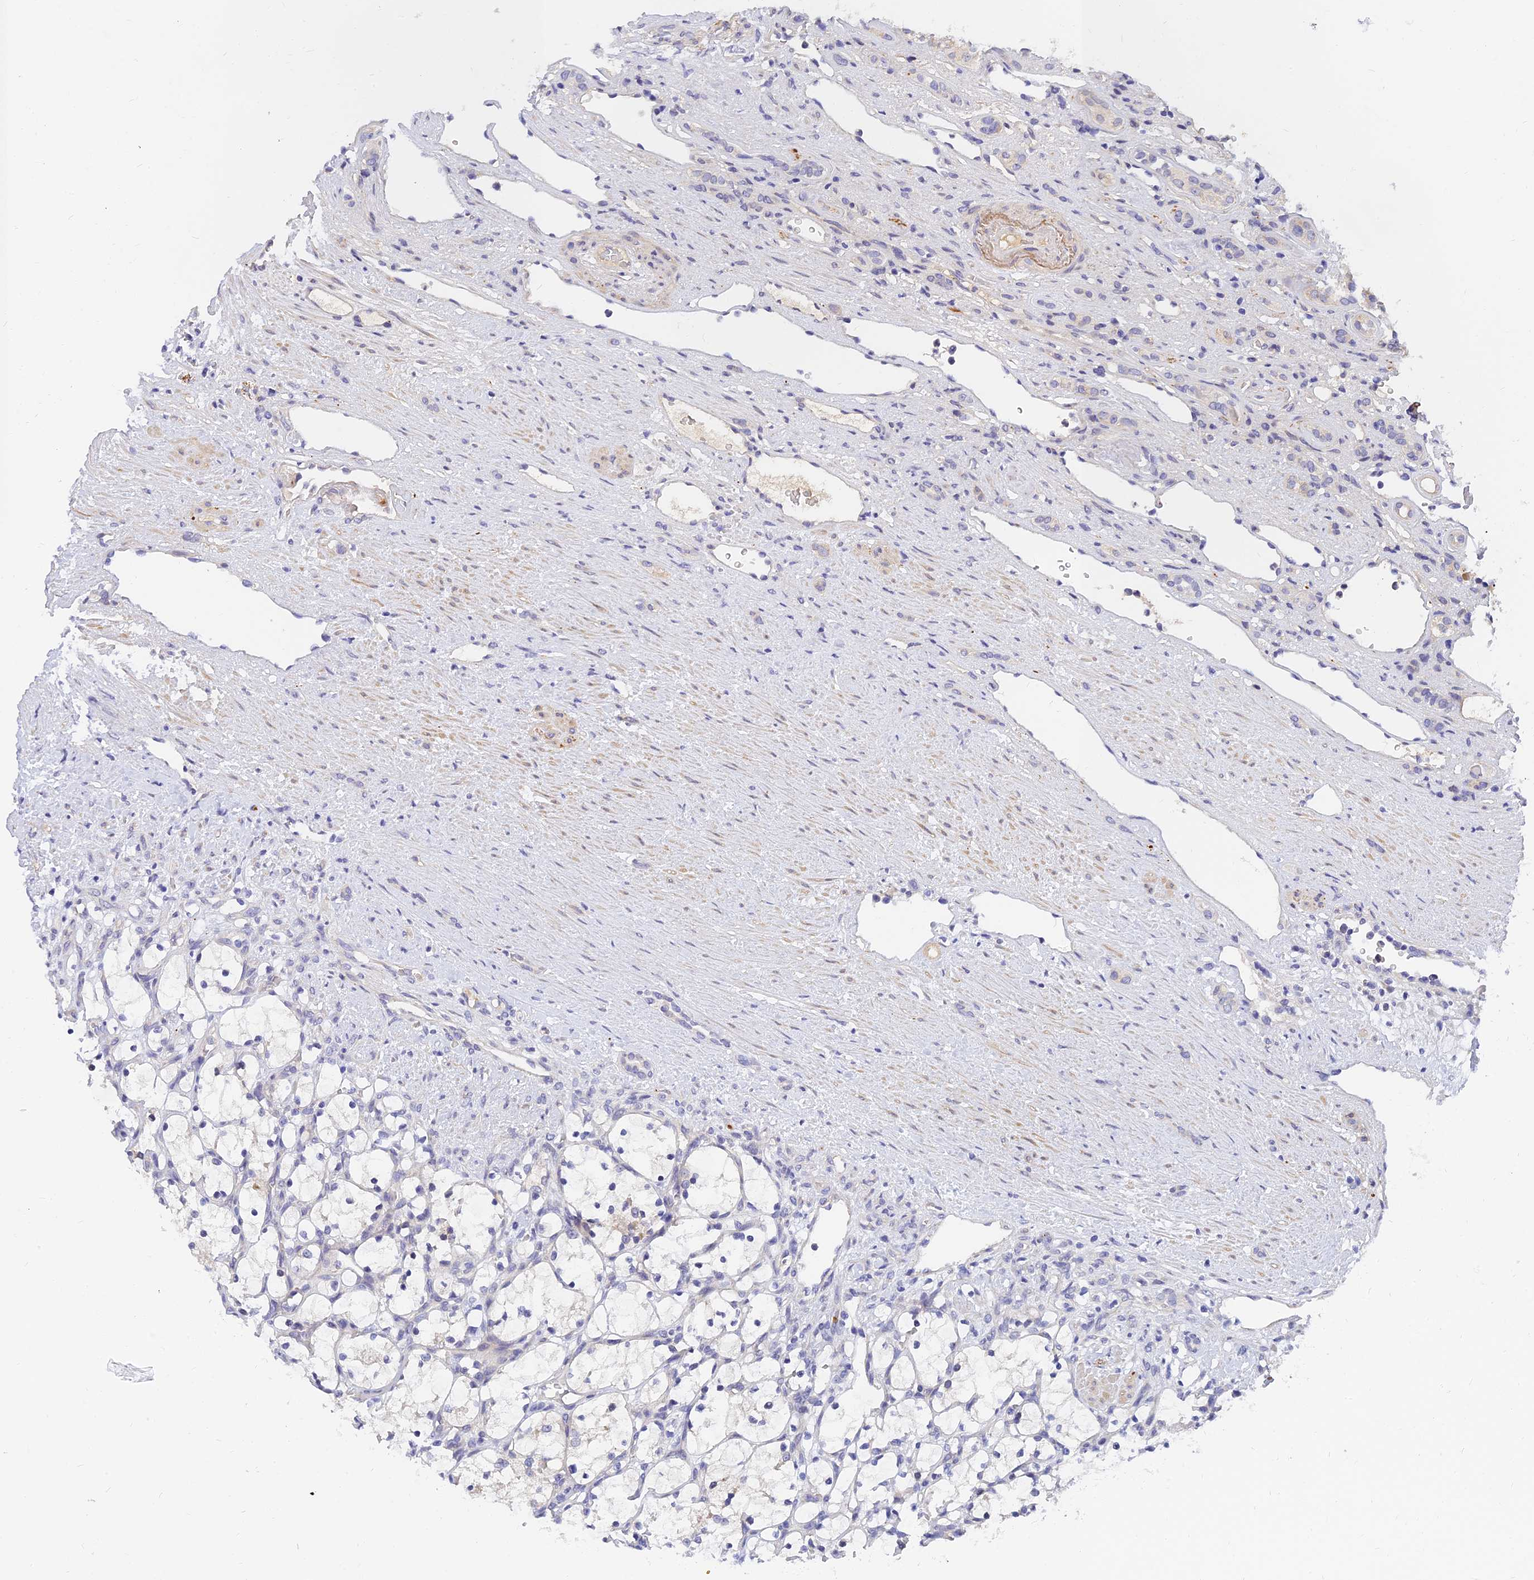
{"staining": {"intensity": "negative", "quantity": "none", "location": "none"}, "tissue": "renal cancer", "cell_type": "Tumor cells", "image_type": "cancer", "snomed": [{"axis": "morphology", "description": "Adenocarcinoma, NOS"}, {"axis": "topography", "description": "Kidney"}], "caption": "Immunohistochemical staining of adenocarcinoma (renal) demonstrates no significant expression in tumor cells.", "gene": "ANKS4B", "patient": {"sex": "female", "age": 69}}